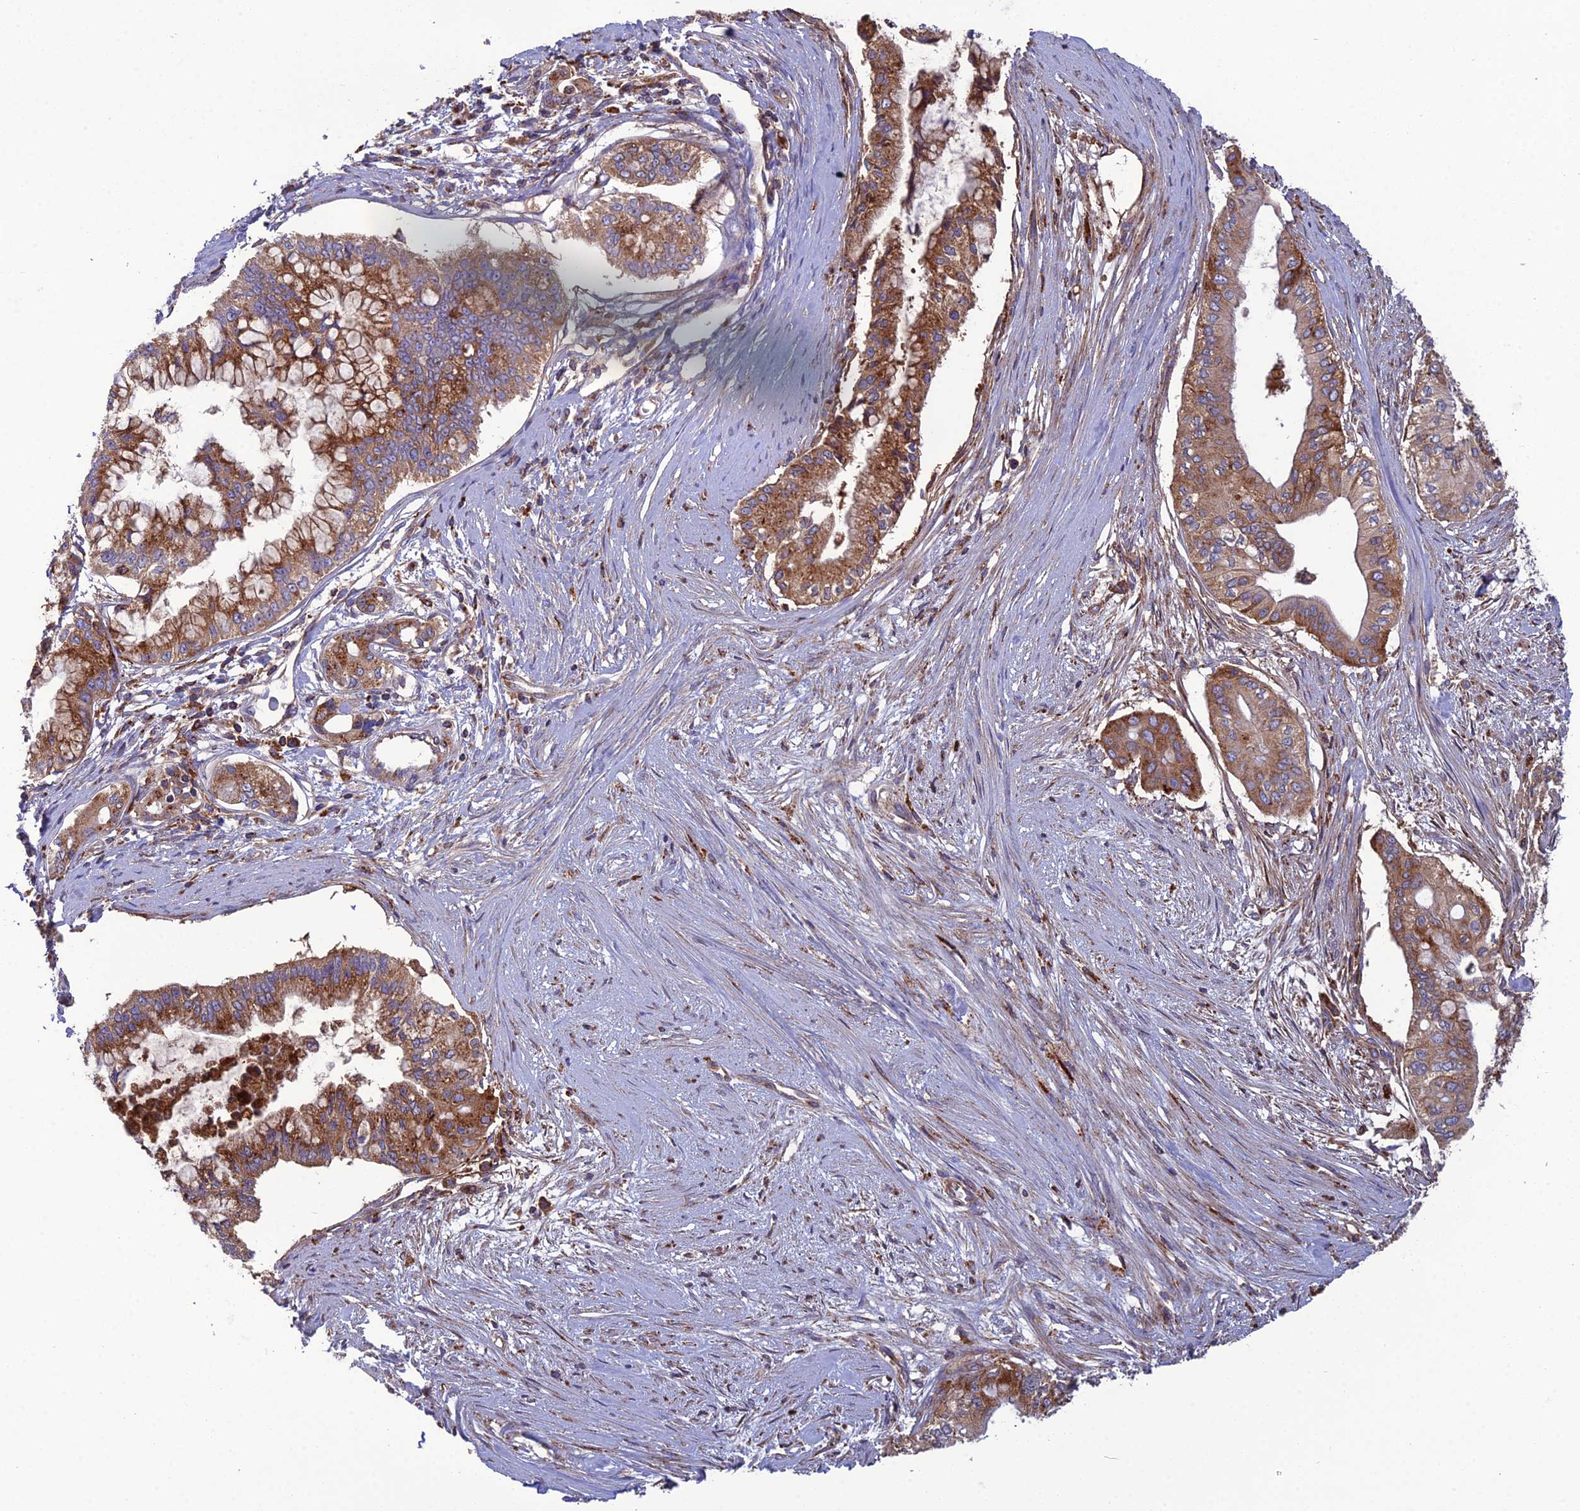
{"staining": {"intensity": "moderate", "quantity": ">75%", "location": "cytoplasmic/membranous"}, "tissue": "pancreatic cancer", "cell_type": "Tumor cells", "image_type": "cancer", "snomed": [{"axis": "morphology", "description": "Adenocarcinoma, NOS"}, {"axis": "topography", "description": "Pancreas"}], "caption": "IHC histopathology image of neoplastic tissue: pancreatic cancer stained using immunohistochemistry exhibits medium levels of moderate protein expression localized specifically in the cytoplasmic/membranous of tumor cells, appearing as a cytoplasmic/membranous brown color.", "gene": "LNPEP", "patient": {"sex": "male", "age": 46}}